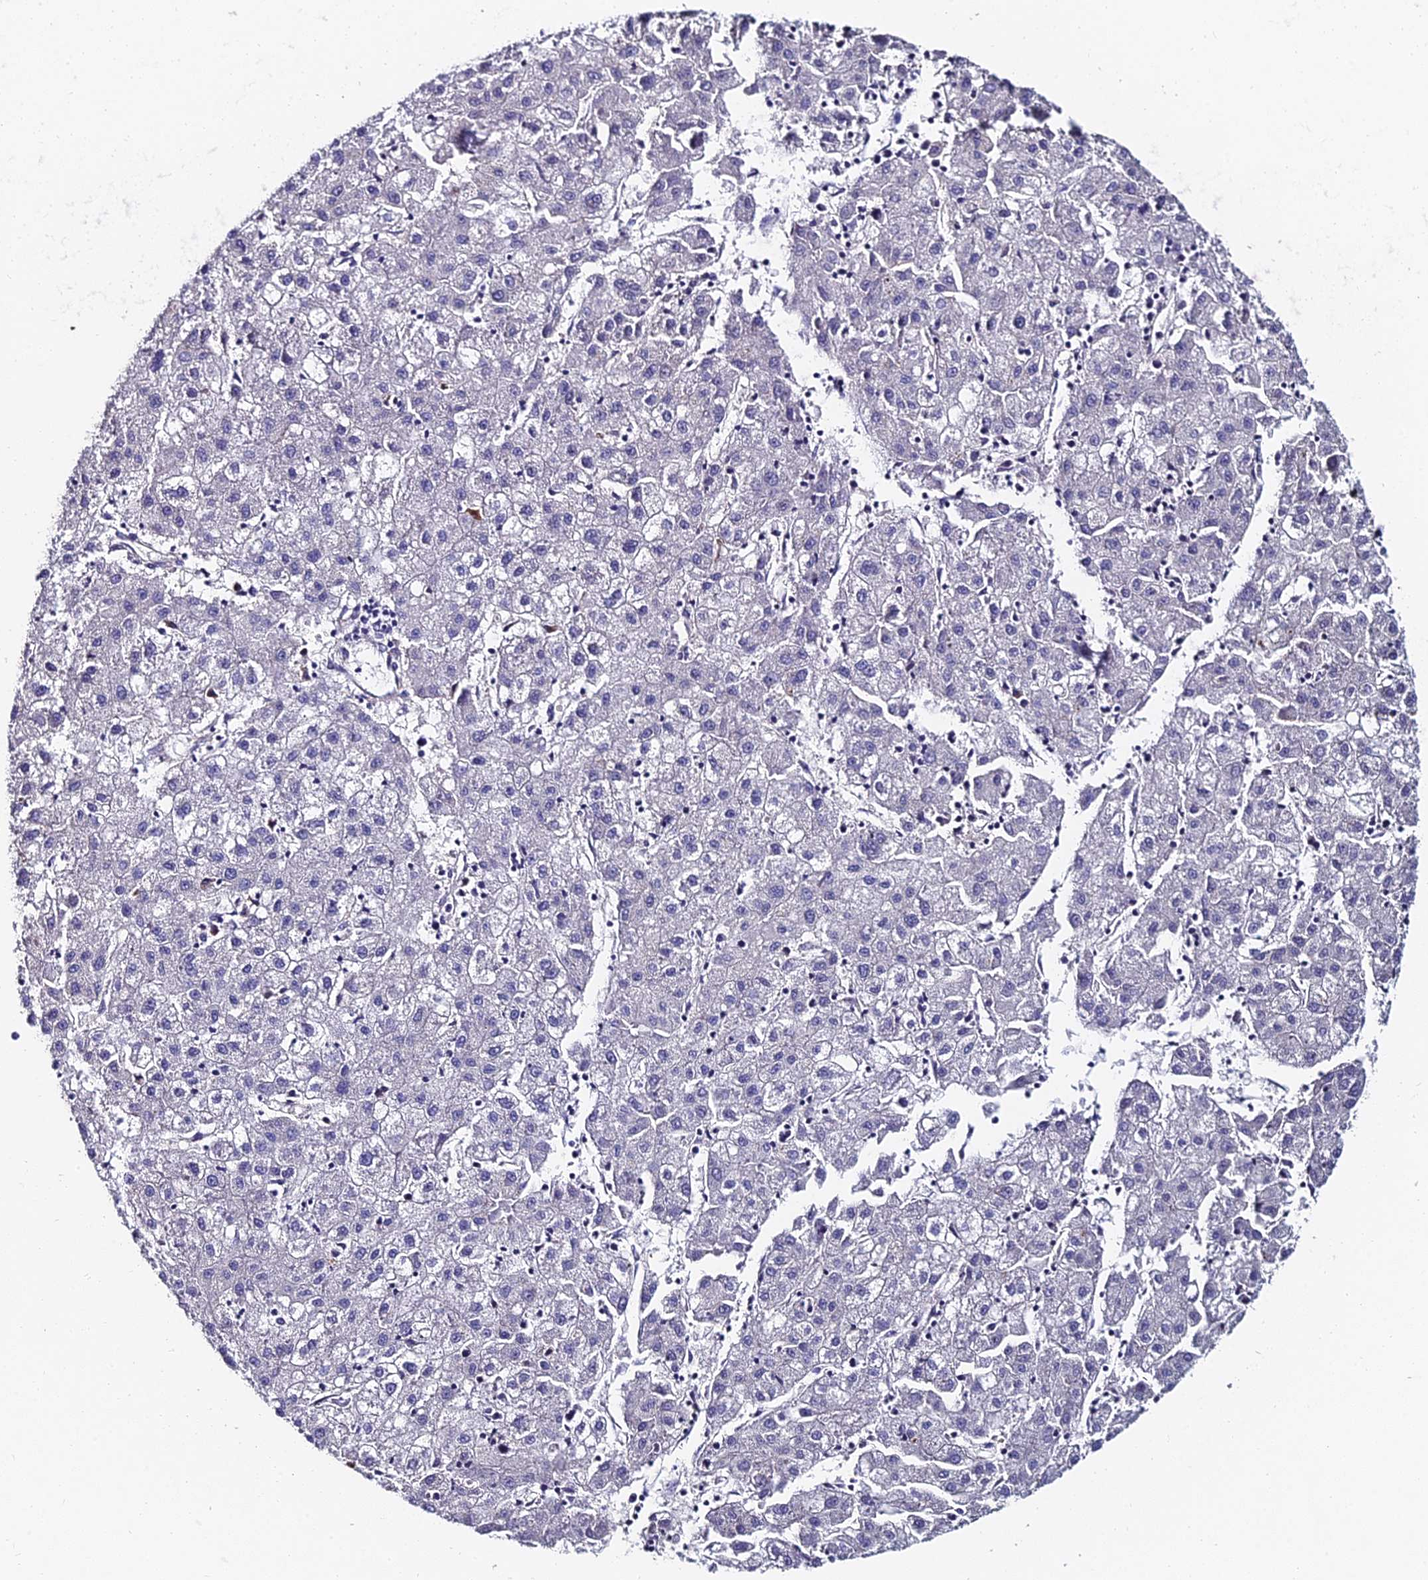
{"staining": {"intensity": "negative", "quantity": "none", "location": "none"}, "tissue": "liver cancer", "cell_type": "Tumor cells", "image_type": "cancer", "snomed": [{"axis": "morphology", "description": "Carcinoma, Hepatocellular, NOS"}, {"axis": "topography", "description": "Liver"}], "caption": "IHC micrograph of neoplastic tissue: human liver hepatocellular carcinoma stained with DAB (3,3'-diaminobenzidine) displays no significant protein positivity in tumor cells. Nuclei are stained in blue.", "gene": "TRIM24", "patient": {"sex": "male", "age": 72}}